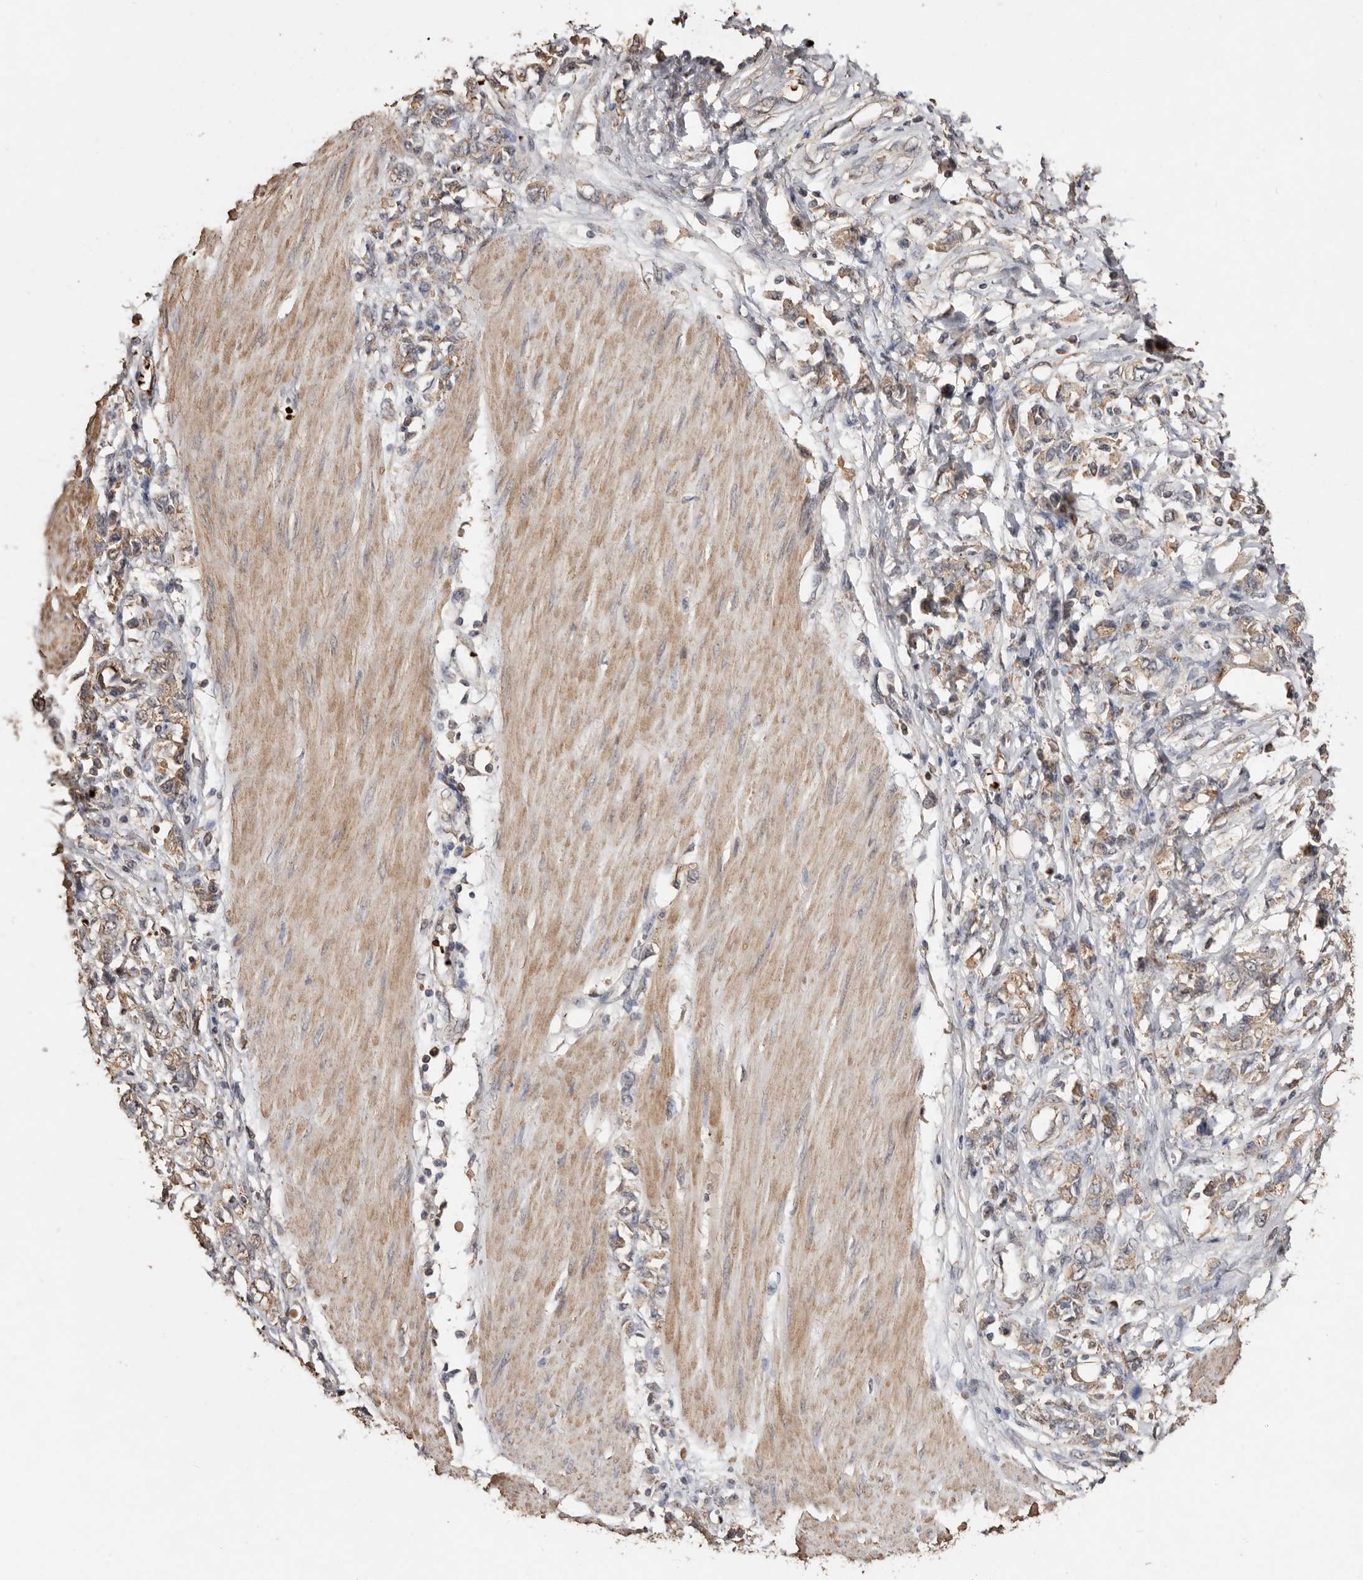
{"staining": {"intensity": "weak", "quantity": ">75%", "location": "cytoplasmic/membranous"}, "tissue": "stomach cancer", "cell_type": "Tumor cells", "image_type": "cancer", "snomed": [{"axis": "morphology", "description": "Adenocarcinoma, NOS"}, {"axis": "topography", "description": "Stomach"}], "caption": "About >75% of tumor cells in adenocarcinoma (stomach) demonstrate weak cytoplasmic/membranous protein expression as visualized by brown immunohistochemical staining.", "gene": "GRAMD2A", "patient": {"sex": "female", "age": 76}}